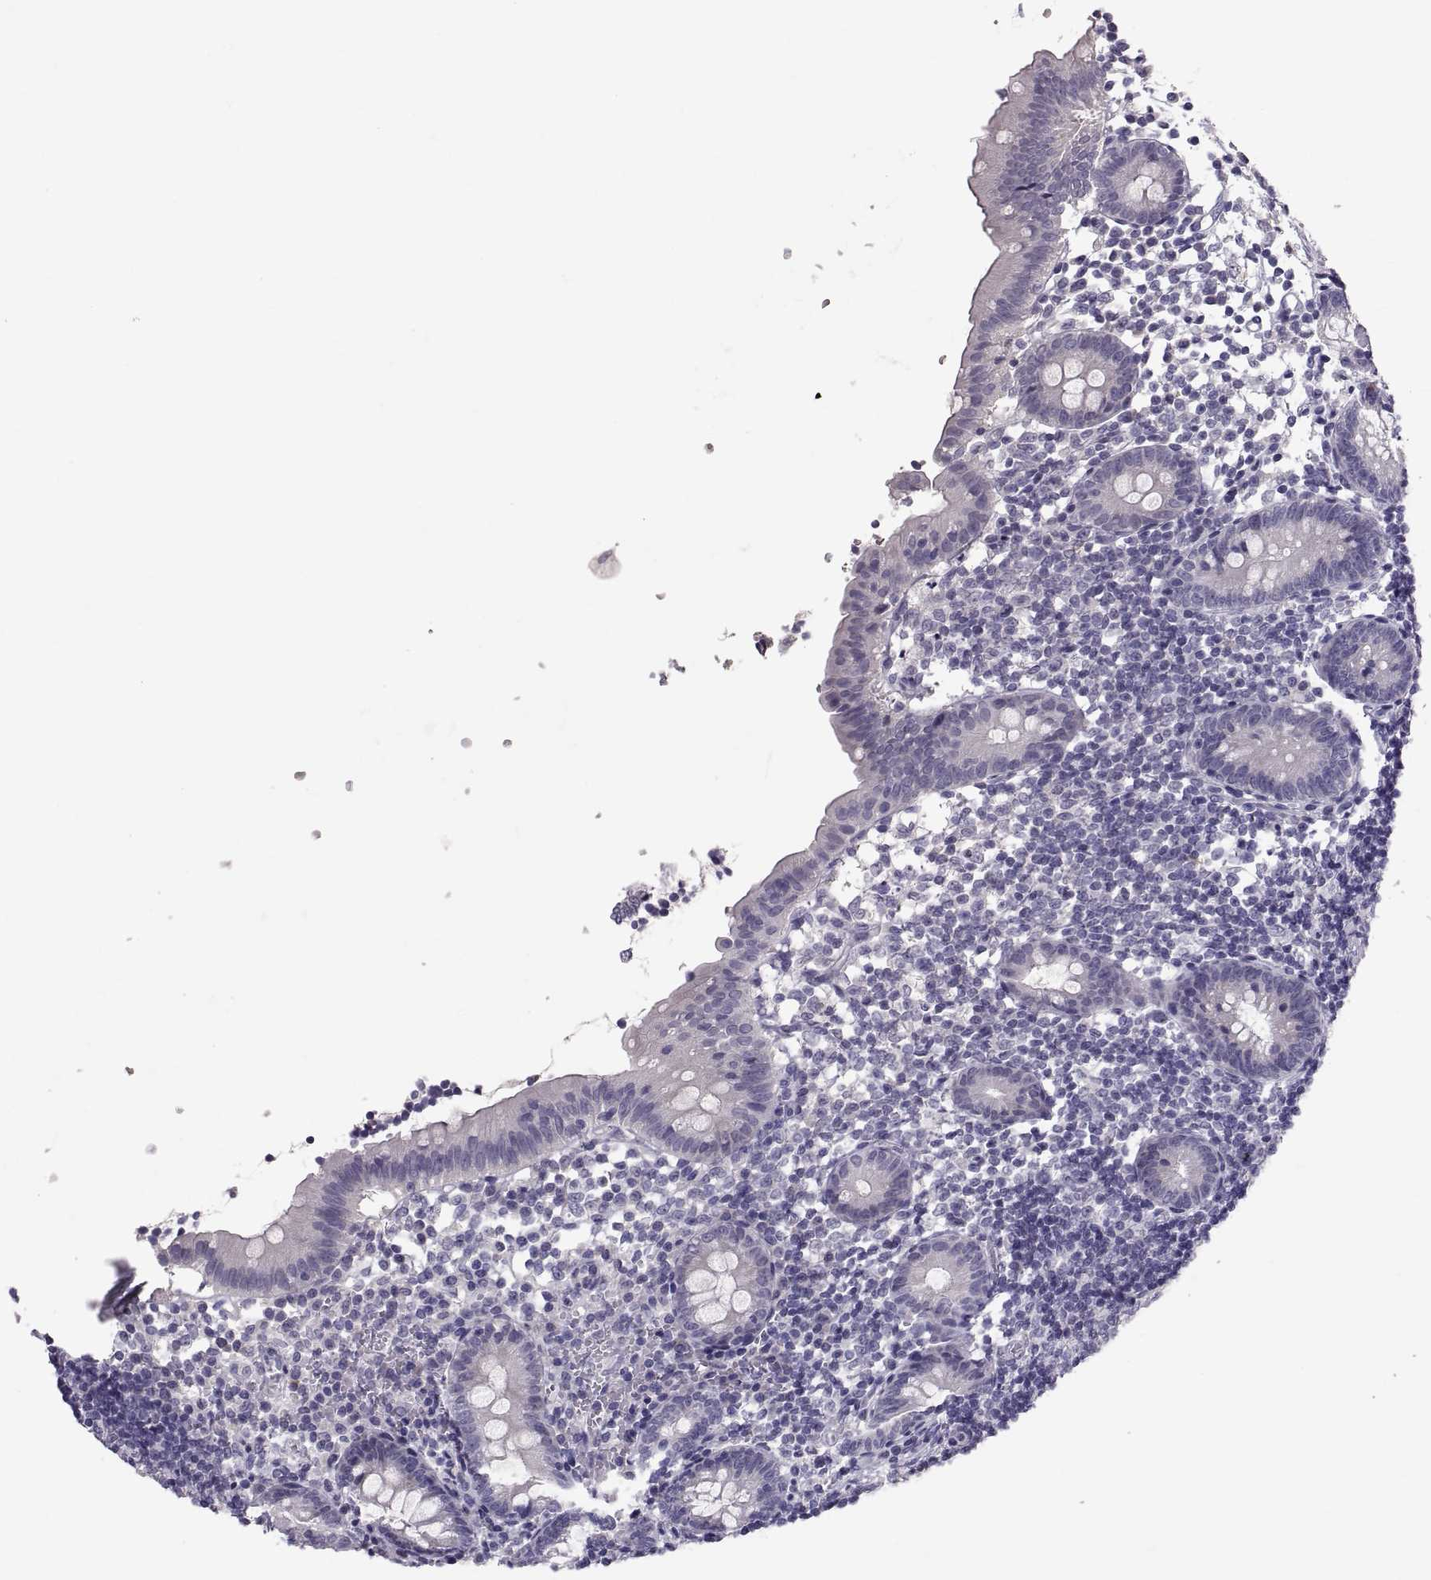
{"staining": {"intensity": "negative", "quantity": "none", "location": "none"}, "tissue": "appendix", "cell_type": "Glandular cells", "image_type": "normal", "snomed": [{"axis": "morphology", "description": "Normal tissue, NOS"}, {"axis": "topography", "description": "Appendix"}], "caption": "This image is of benign appendix stained with immunohistochemistry (IHC) to label a protein in brown with the nuclei are counter-stained blue. There is no expression in glandular cells.", "gene": "PTN", "patient": {"sex": "female", "age": 40}}